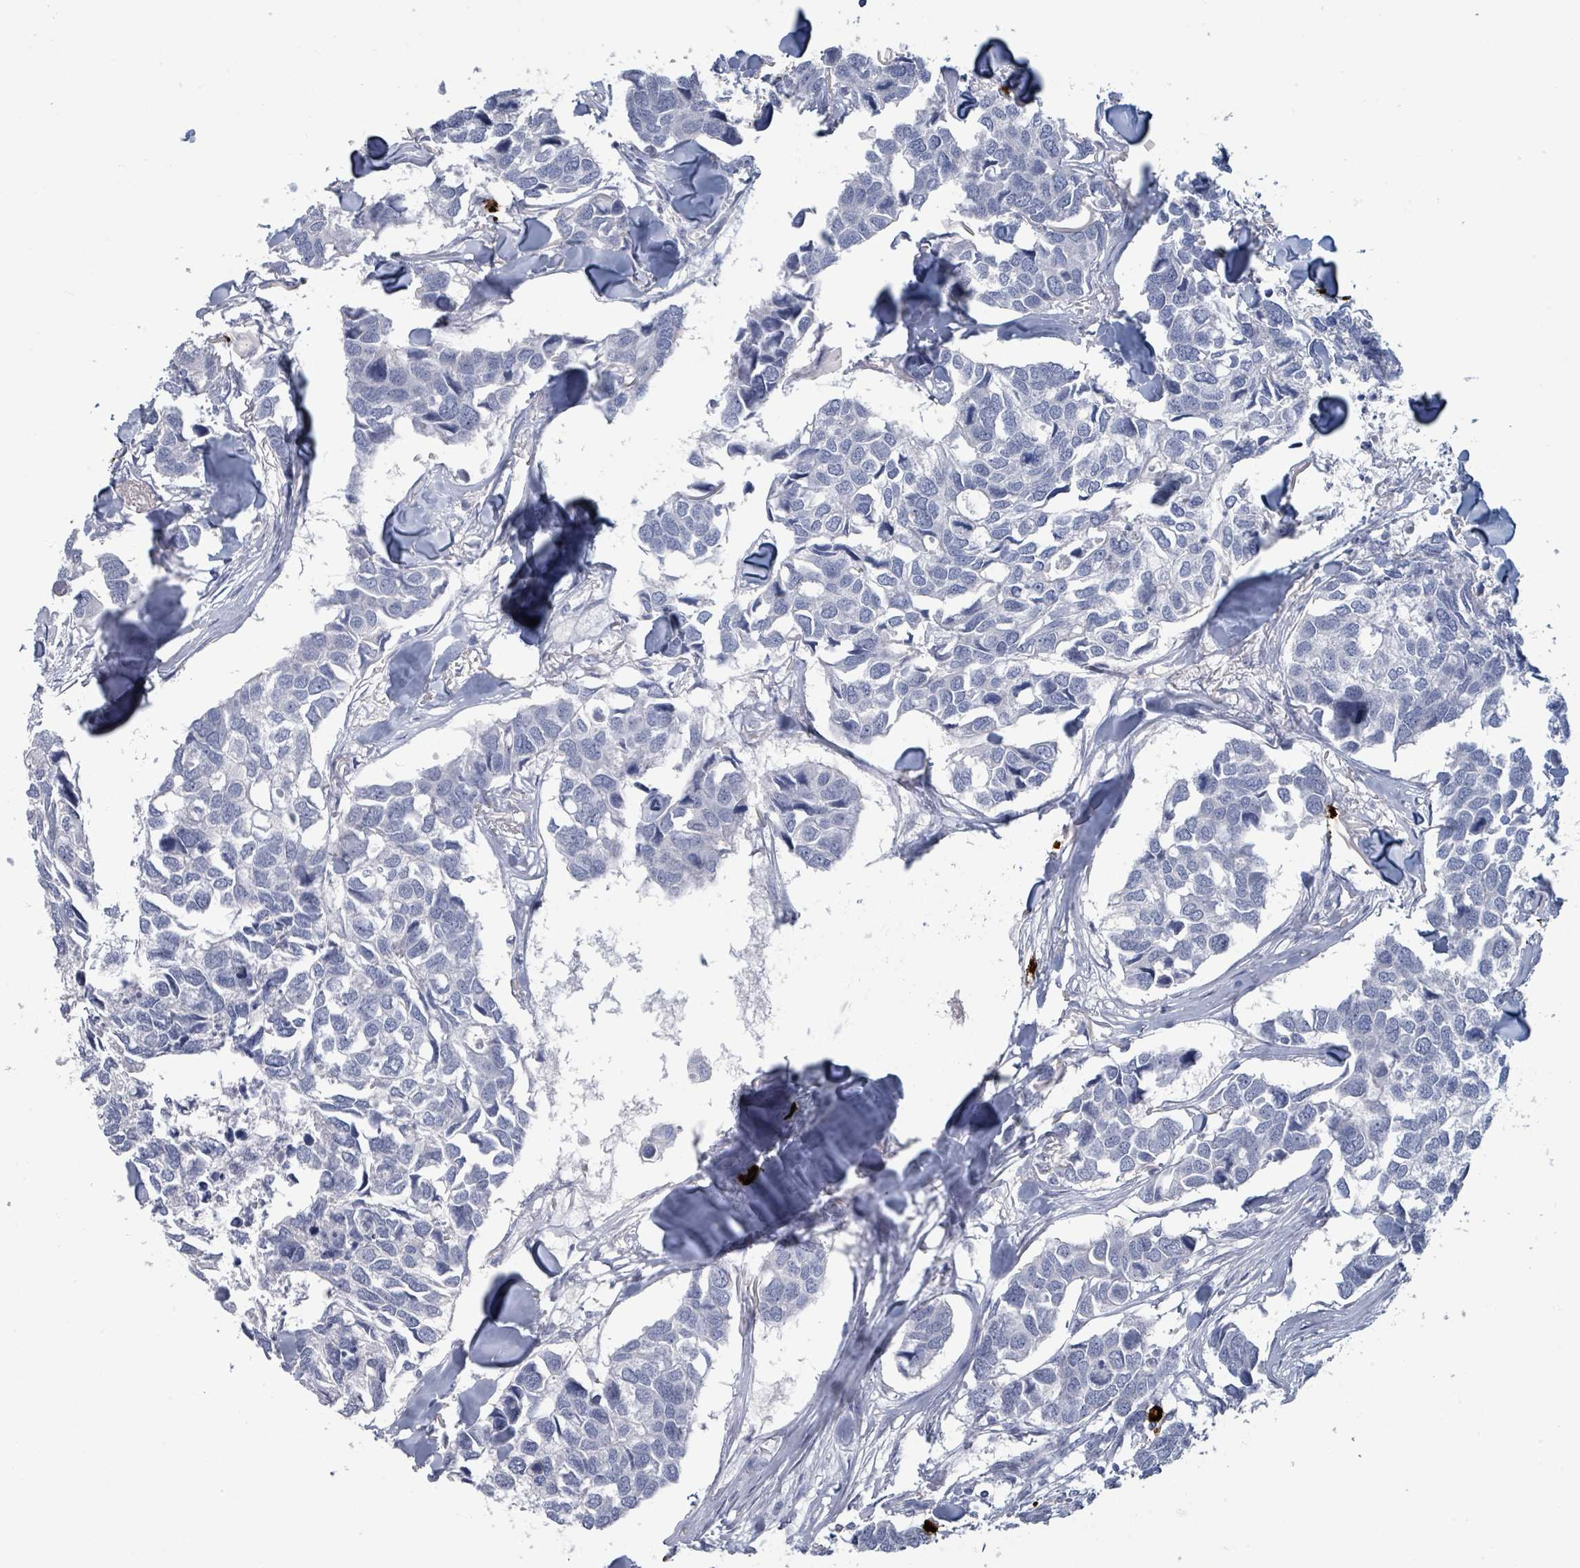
{"staining": {"intensity": "negative", "quantity": "none", "location": "none"}, "tissue": "breast cancer", "cell_type": "Tumor cells", "image_type": "cancer", "snomed": [{"axis": "morphology", "description": "Duct carcinoma"}, {"axis": "topography", "description": "Breast"}], "caption": "This is an IHC histopathology image of human breast infiltrating ductal carcinoma. There is no expression in tumor cells.", "gene": "VPS13D", "patient": {"sex": "female", "age": 83}}